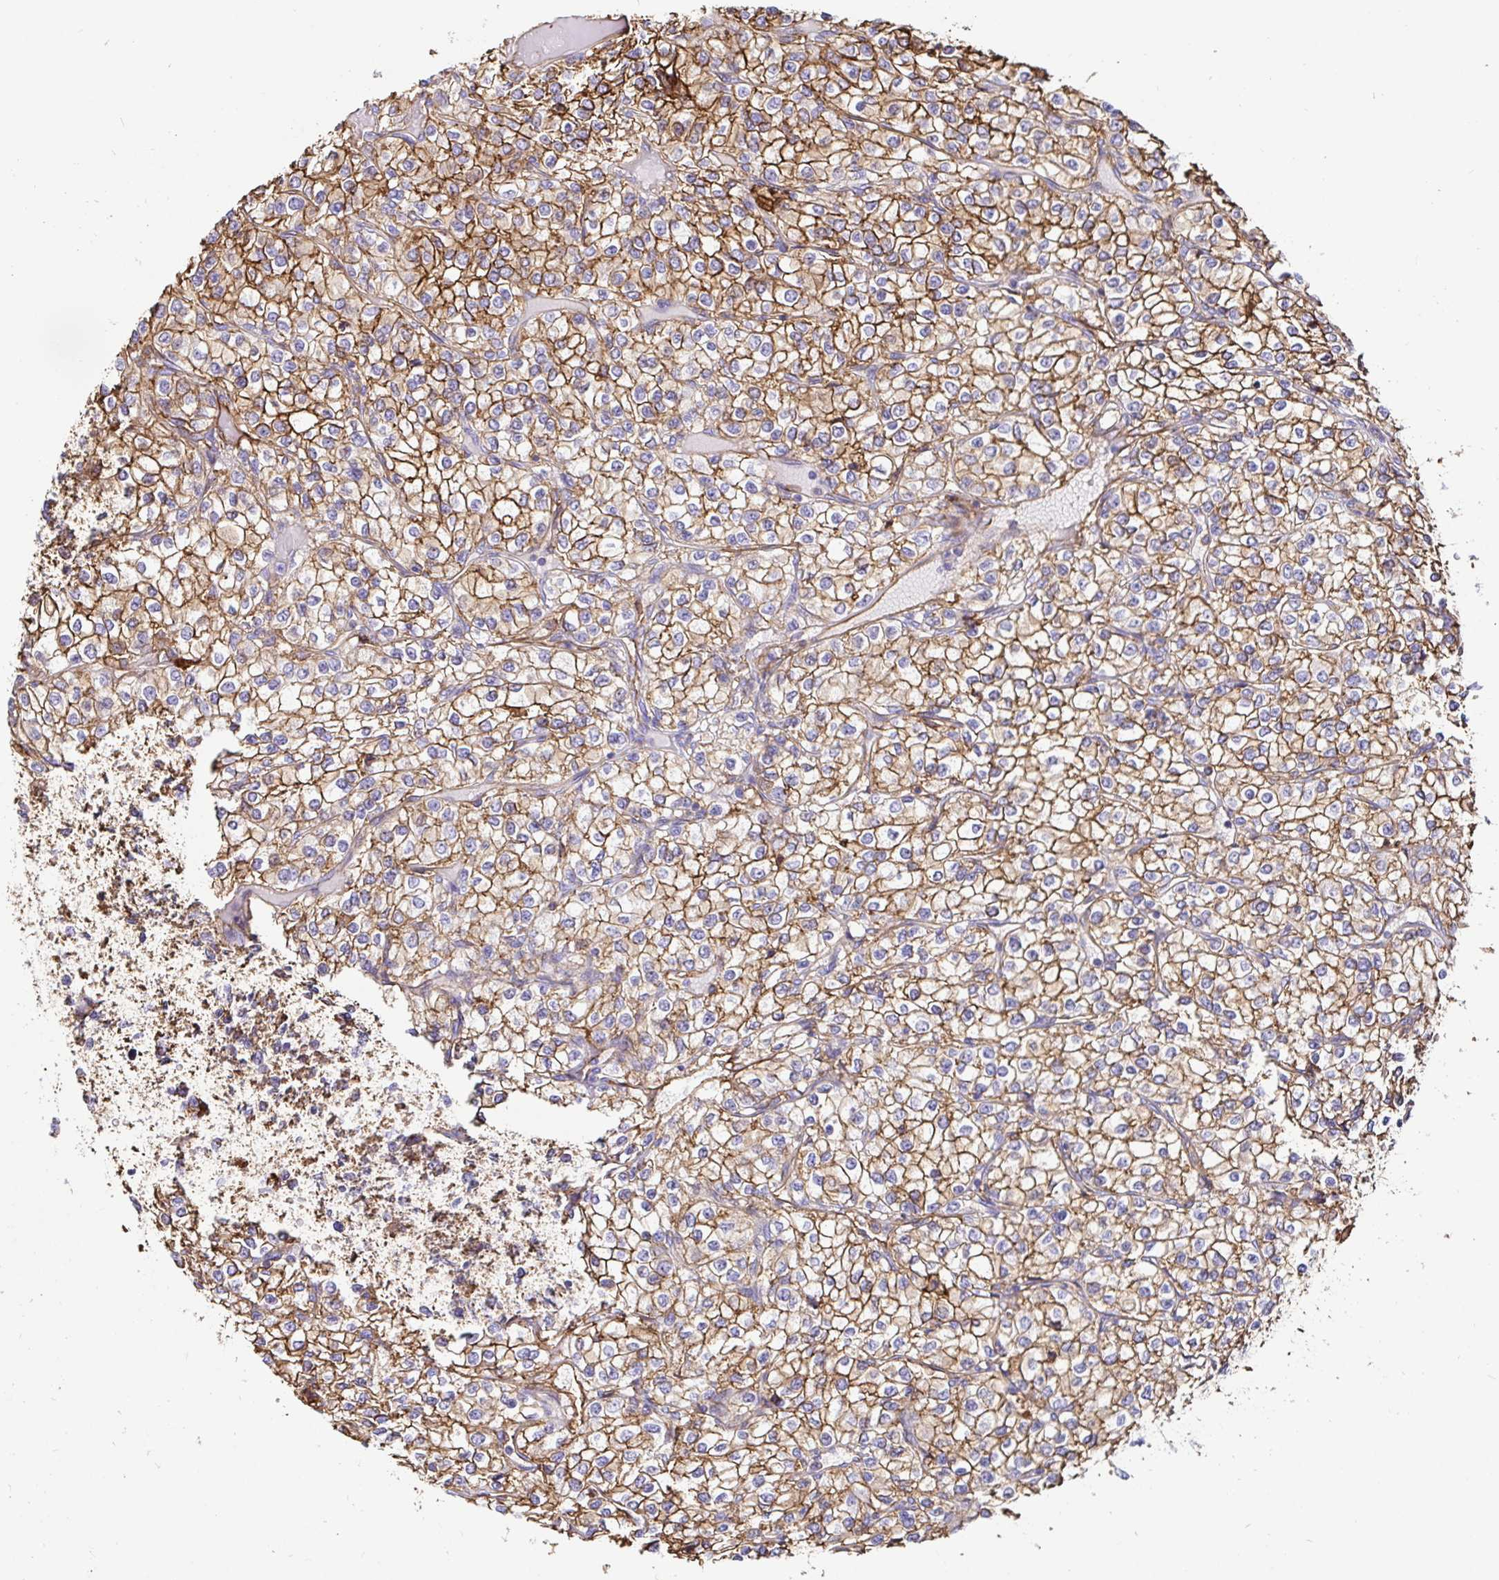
{"staining": {"intensity": "moderate", "quantity": ">75%", "location": "cytoplasmic/membranous"}, "tissue": "renal cancer", "cell_type": "Tumor cells", "image_type": "cancer", "snomed": [{"axis": "morphology", "description": "Adenocarcinoma, NOS"}, {"axis": "topography", "description": "Kidney"}], "caption": "Moderate cytoplasmic/membranous positivity for a protein is identified in approximately >75% of tumor cells of renal cancer using immunohistochemistry (IHC).", "gene": "ANXA2", "patient": {"sex": "male", "age": 80}}